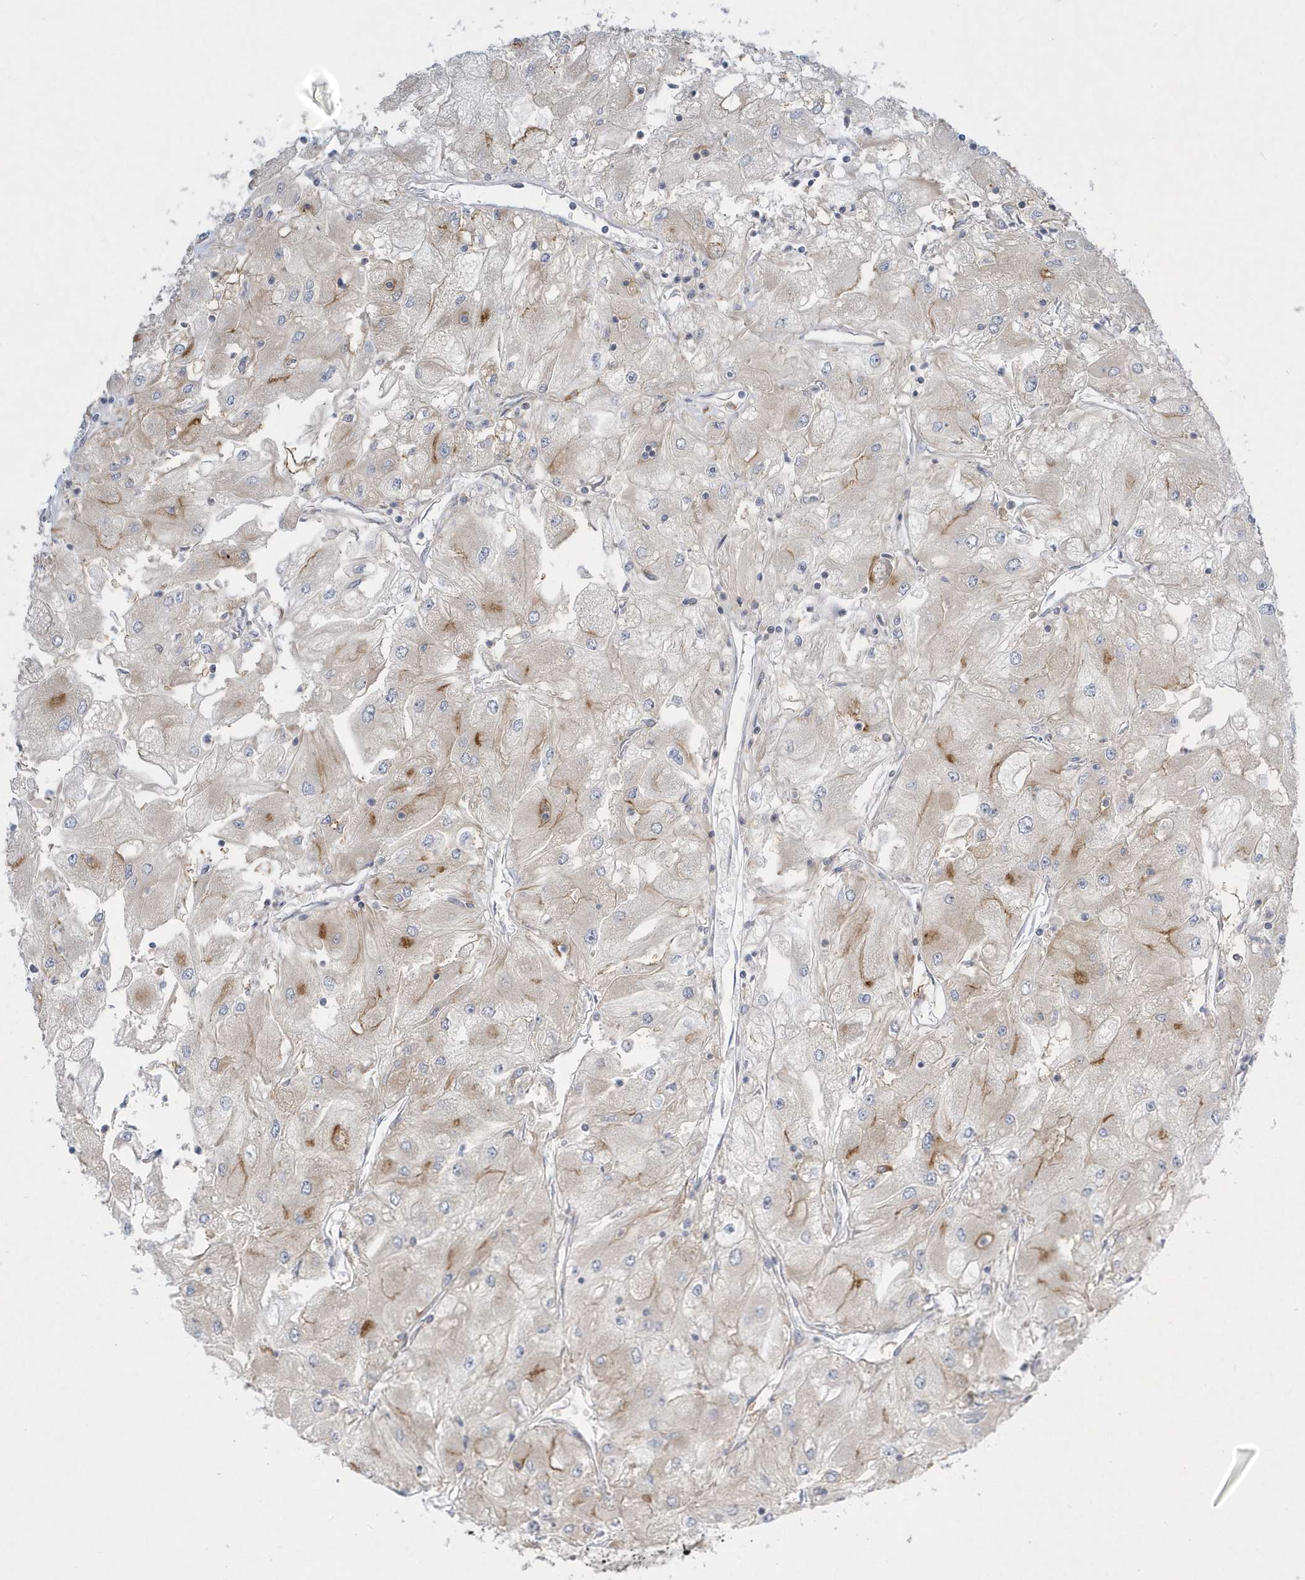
{"staining": {"intensity": "moderate", "quantity": "25%-75%", "location": "cytoplasmic/membranous"}, "tissue": "renal cancer", "cell_type": "Tumor cells", "image_type": "cancer", "snomed": [{"axis": "morphology", "description": "Adenocarcinoma, NOS"}, {"axis": "topography", "description": "Kidney"}], "caption": "Brown immunohistochemical staining in adenocarcinoma (renal) shows moderate cytoplasmic/membranous expression in about 25%-75% of tumor cells.", "gene": "DNAJC18", "patient": {"sex": "male", "age": 80}}